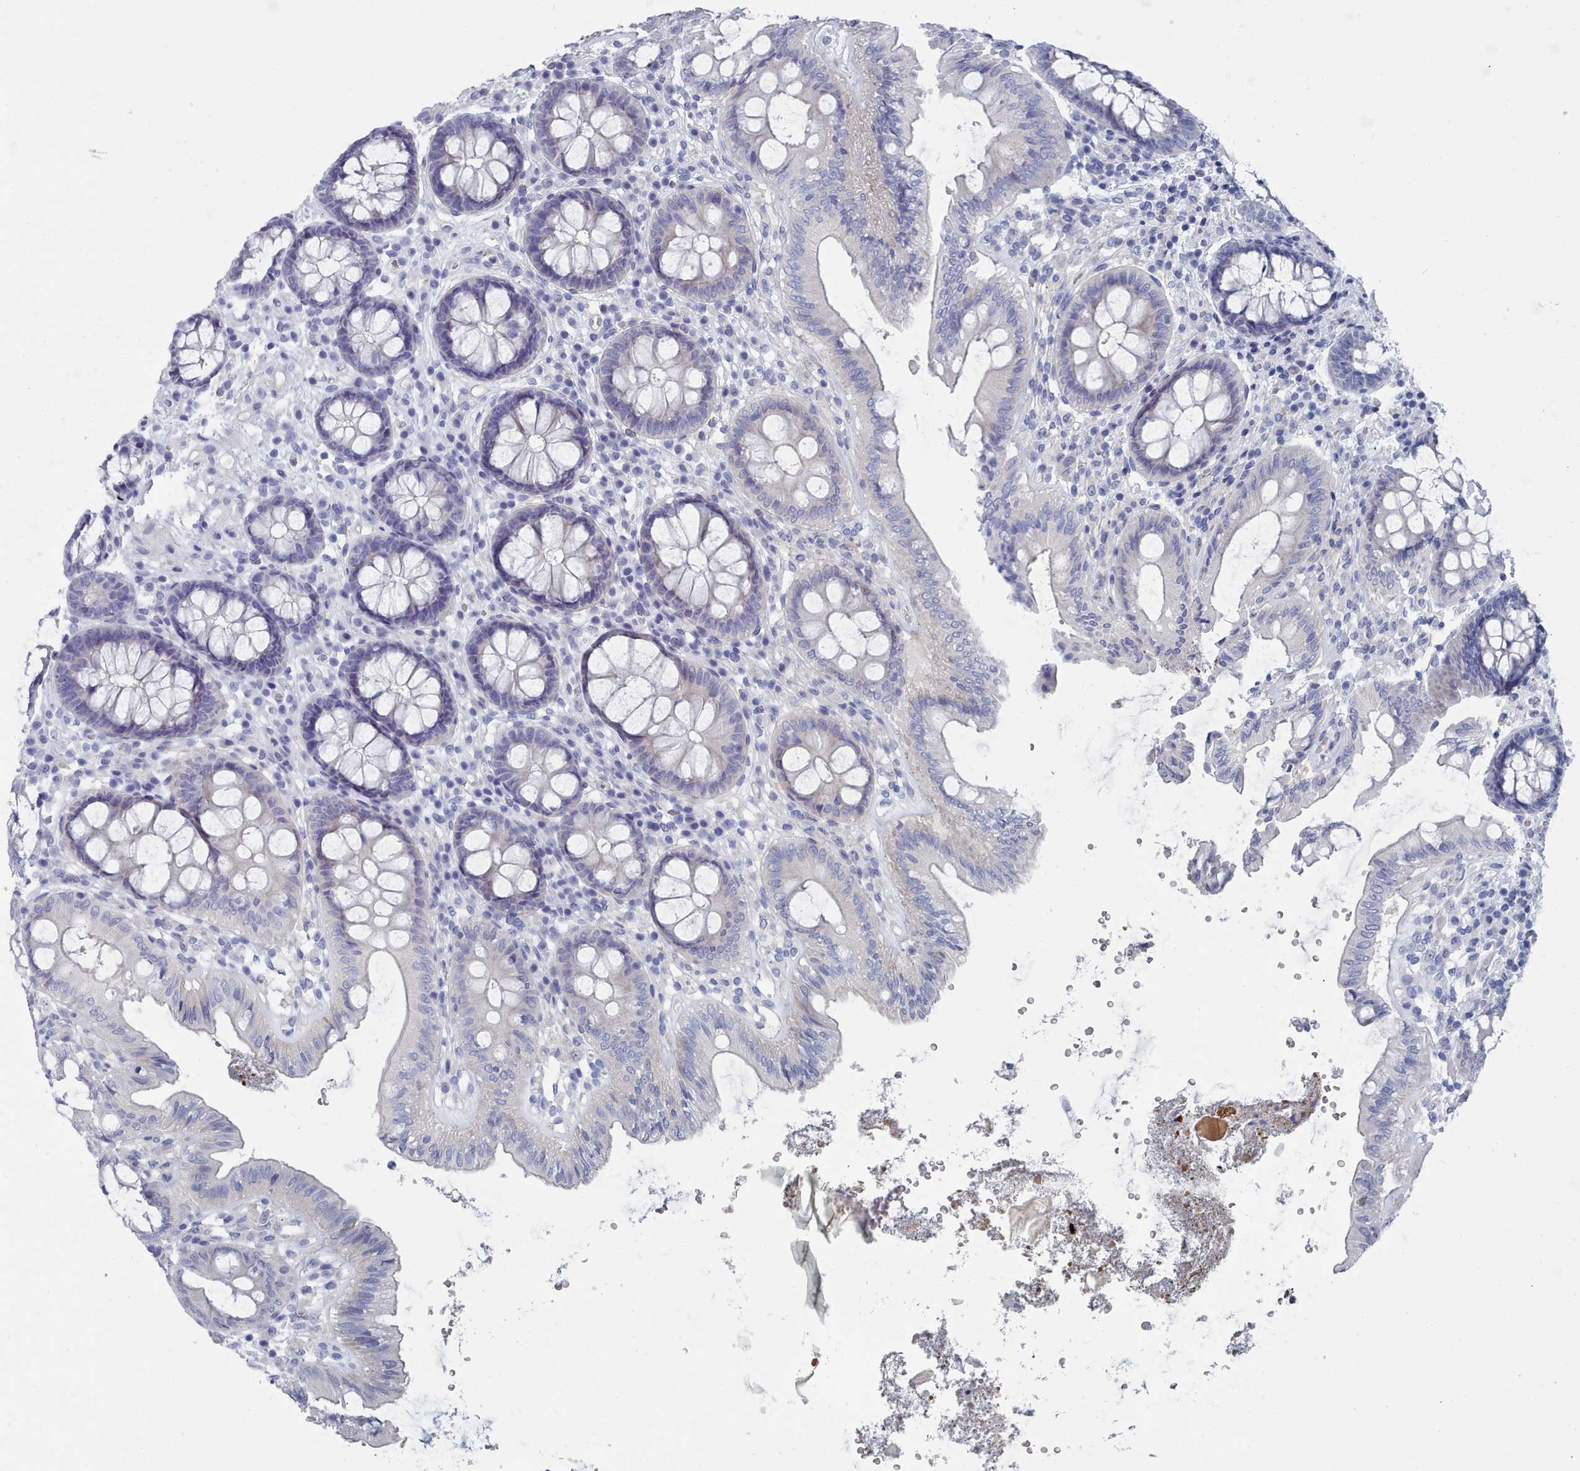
{"staining": {"intensity": "weak", "quantity": "<25%", "location": "cytoplasmic/membranous"}, "tissue": "colon", "cell_type": "Glandular cells", "image_type": "normal", "snomed": [{"axis": "morphology", "description": "Normal tissue, NOS"}, {"axis": "topography", "description": "Colon"}], "caption": "Histopathology image shows no protein staining in glandular cells of benign colon. Brightfield microscopy of IHC stained with DAB (3,3'-diaminobenzidine) (brown) and hematoxylin (blue), captured at high magnification.", "gene": "ENSG00000285188", "patient": {"sex": "male", "age": 84}}